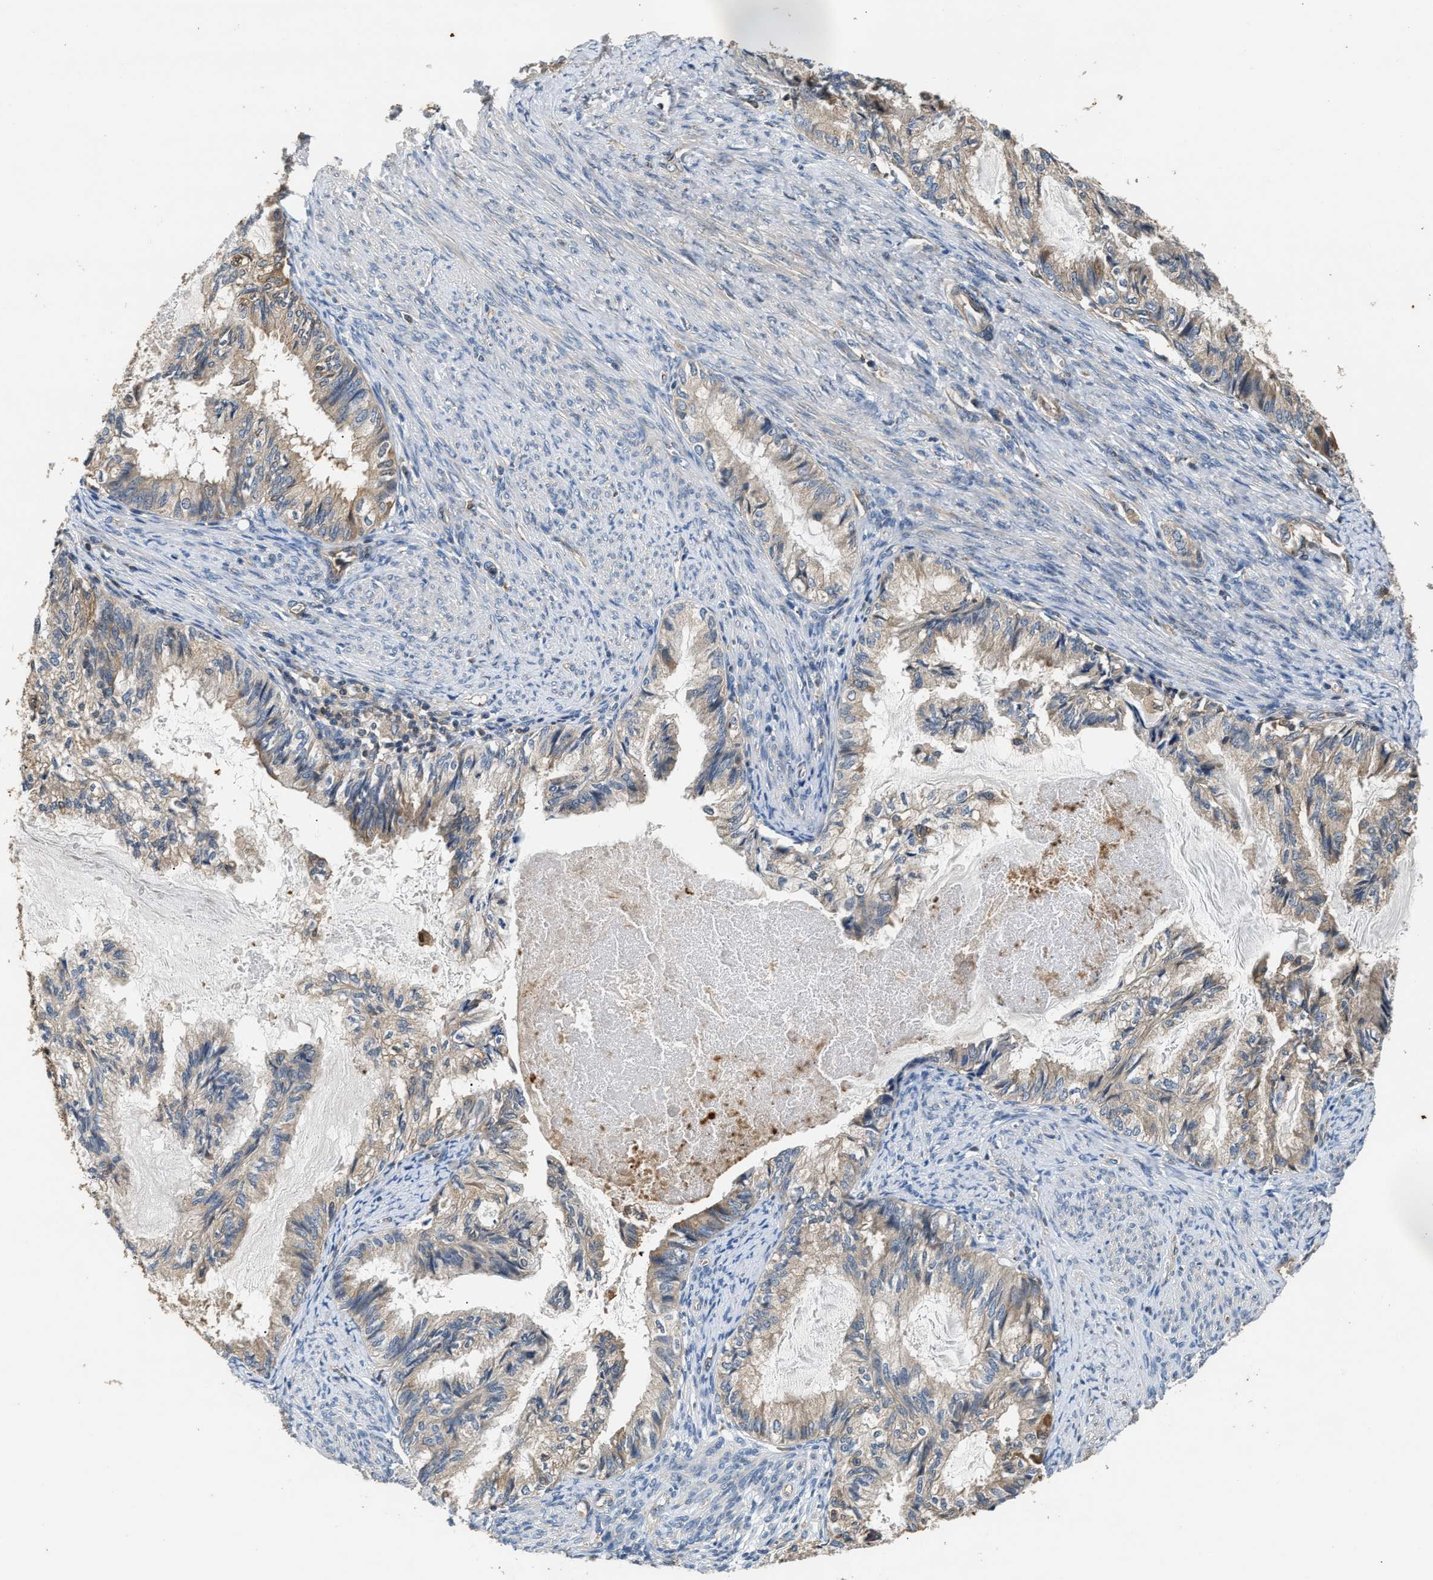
{"staining": {"intensity": "weak", "quantity": "<25%", "location": "cytoplasmic/membranous"}, "tissue": "endometrial cancer", "cell_type": "Tumor cells", "image_type": "cancer", "snomed": [{"axis": "morphology", "description": "Adenocarcinoma, NOS"}, {"axis": "topography", "description": "Endometrium"}], "caption": "High magnification brightfield microscopy of adenocarcinoma (endometrial) stained with DAB (3,3'-diaminobenzidine) (brown) and counterstained with hematoxylin (blue): tumor cells show no significant staining.", "gene": "CHUK", "patient": {"sex": "female", "age": 86}}